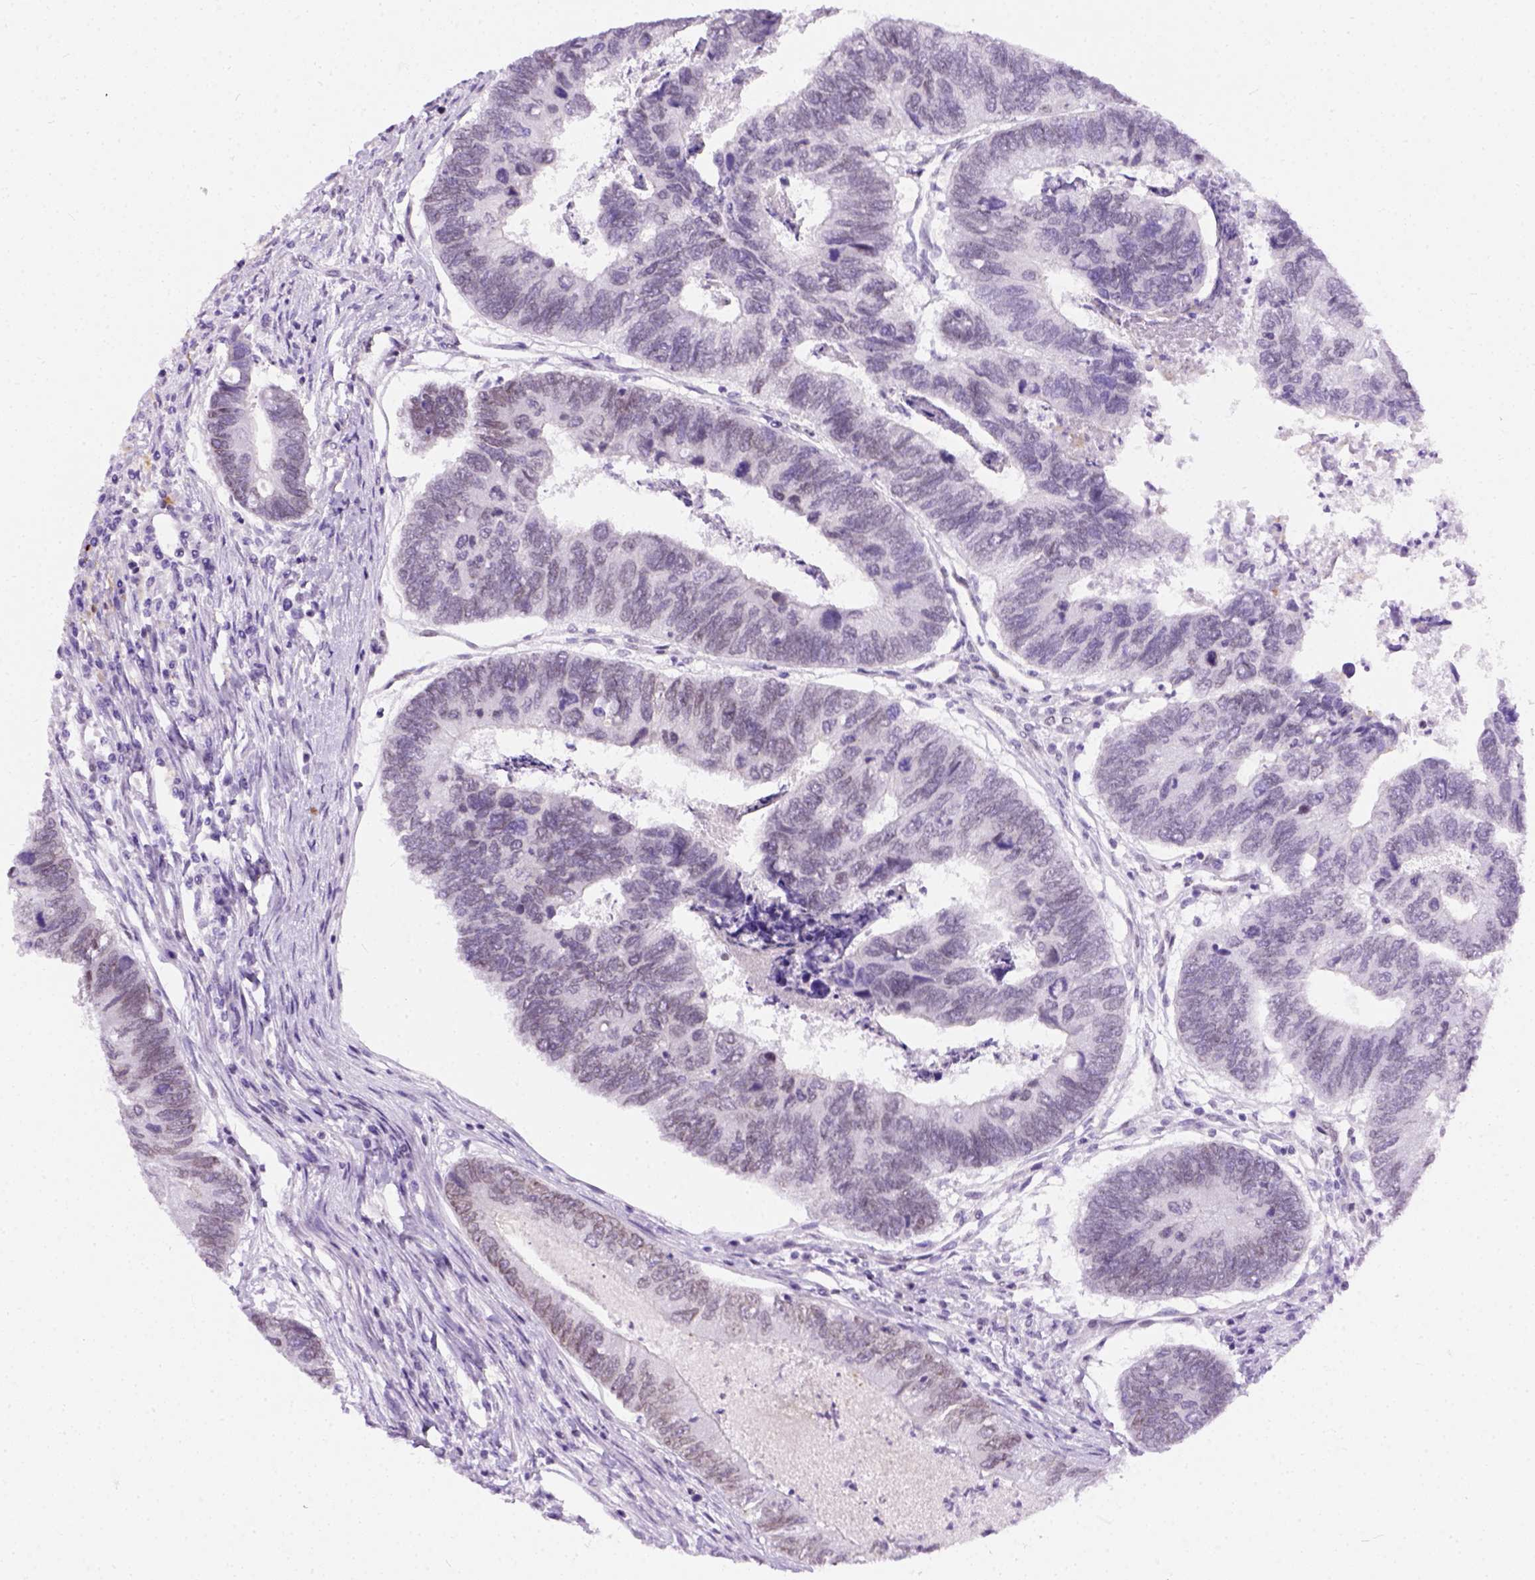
{"staining": {"intensity": "negative", "quantity": "none", "location": "none"}, "tissue": "colorectal cancer", "cell_type": "Tumor cells", "image_type": "cancer", "snomed": [{"axis": "morphology", "description": "Adenocarcinoma, NOS"}, {"axis": "topography", "description": "Colon"}], "caption": "This image is of colorectal cancer (adenocarcinoma) stained with immunohistochemistry to label a protein in brown with the nuclei are counter-stained blue. There is no expression in tumor cells.", "gene": "FAM184B", "patient": {"sex": "female", "age": 67}}